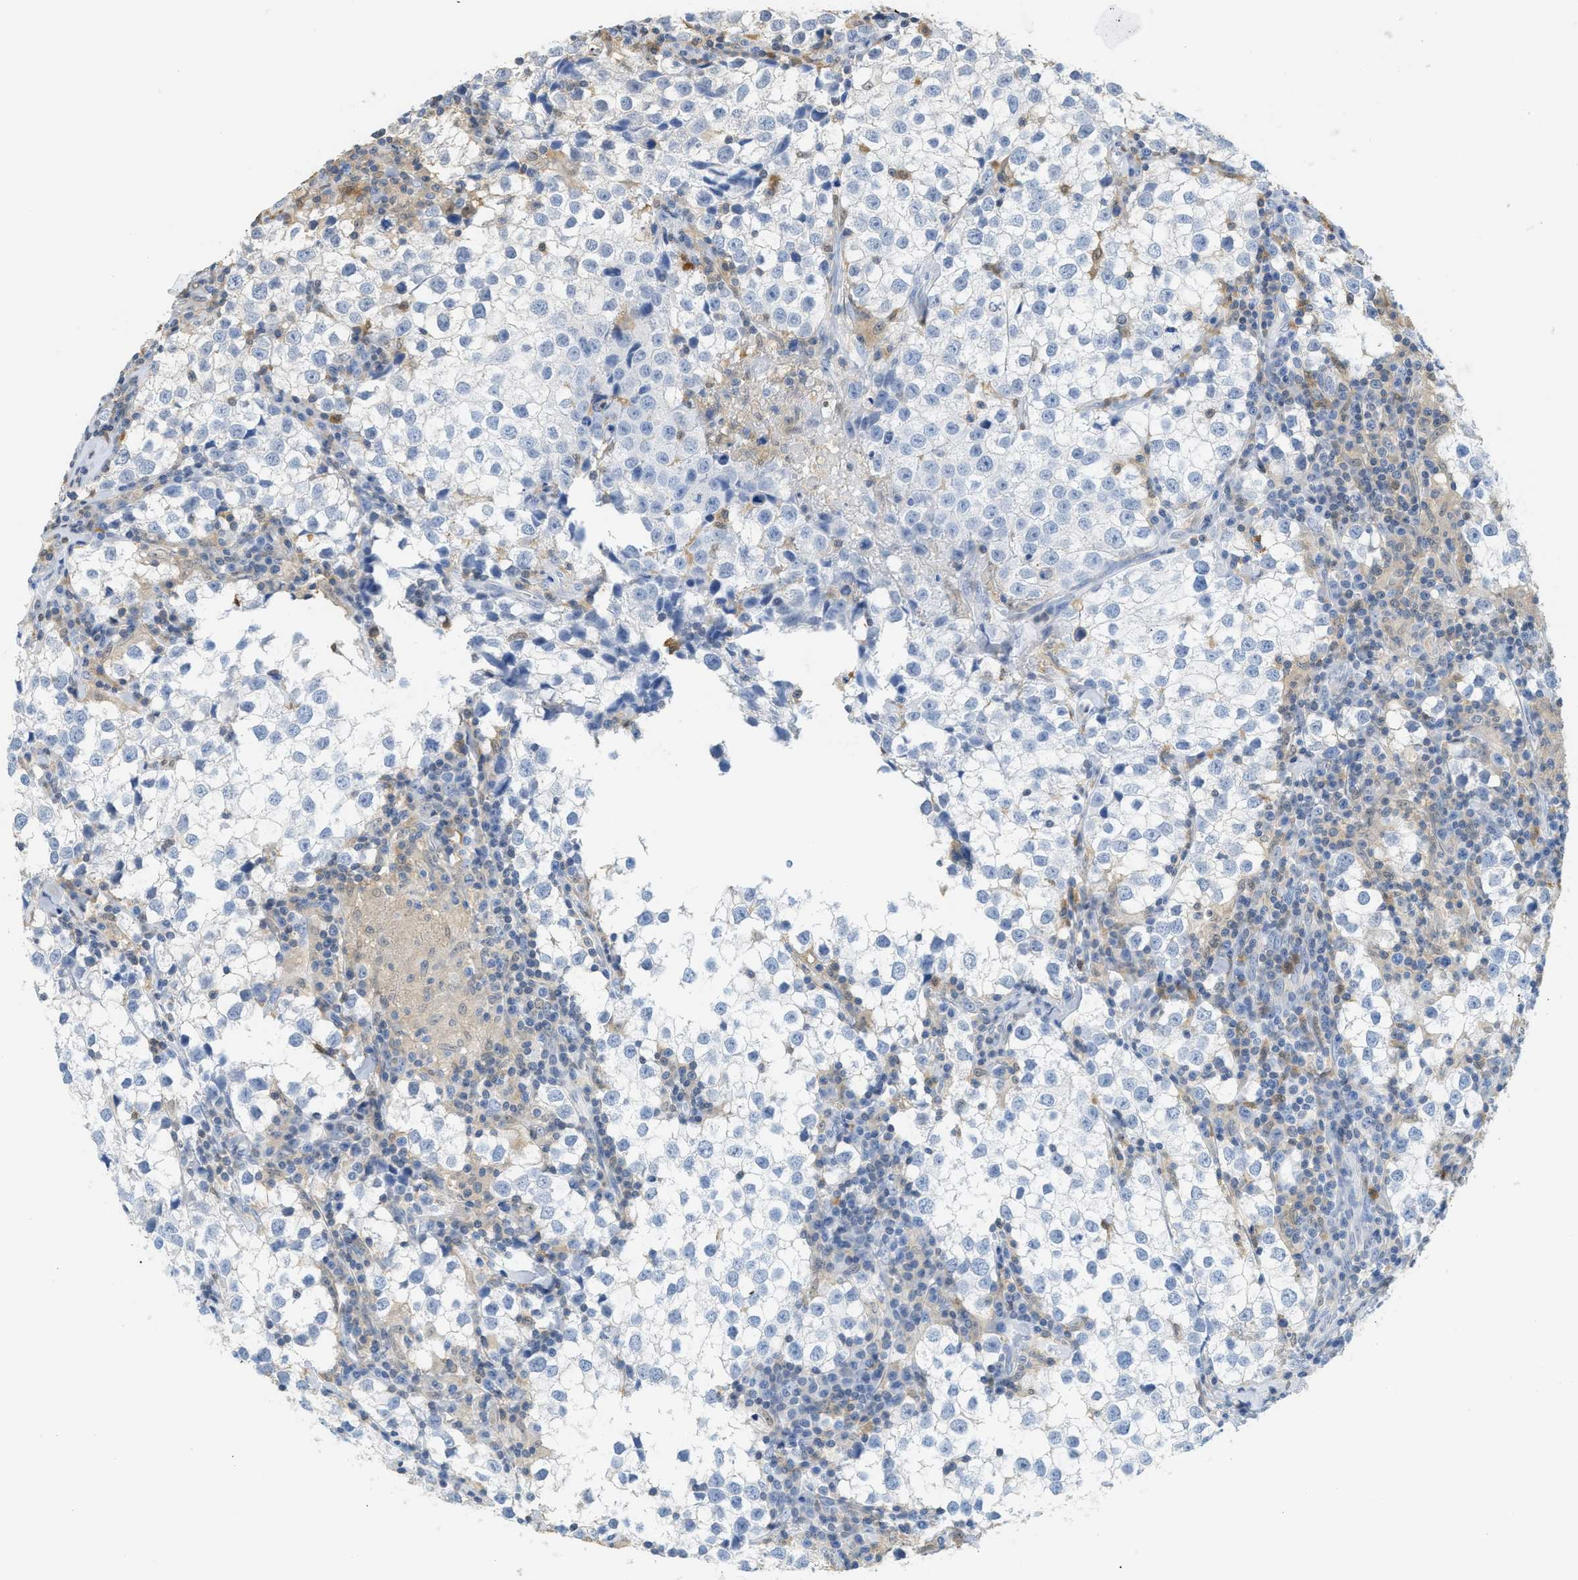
{"staining": {"intensity": "negative", "quantity": "none", "location": "none"}, "tissue": "testis cancer", "cell_type": "Tumor cells", "image_type": "cancer", "snomed": [{"axis": "morphology", "description": "Seminoma, NOS"}, {"axis": "morphology", "description": "Carcinoma, Embryonal, NOS"}, {"axis": "topography", "description": "Testis"}], "caption": "The histopathology image demonstrates no significant expression in tumor cells of testis cancer (embryonal carcinoma). (Immunohistochemistry, brightfield microscopy, high magnification).", "gene": "SERPINB1", "patient": {"sex": "male", "age": 36}}